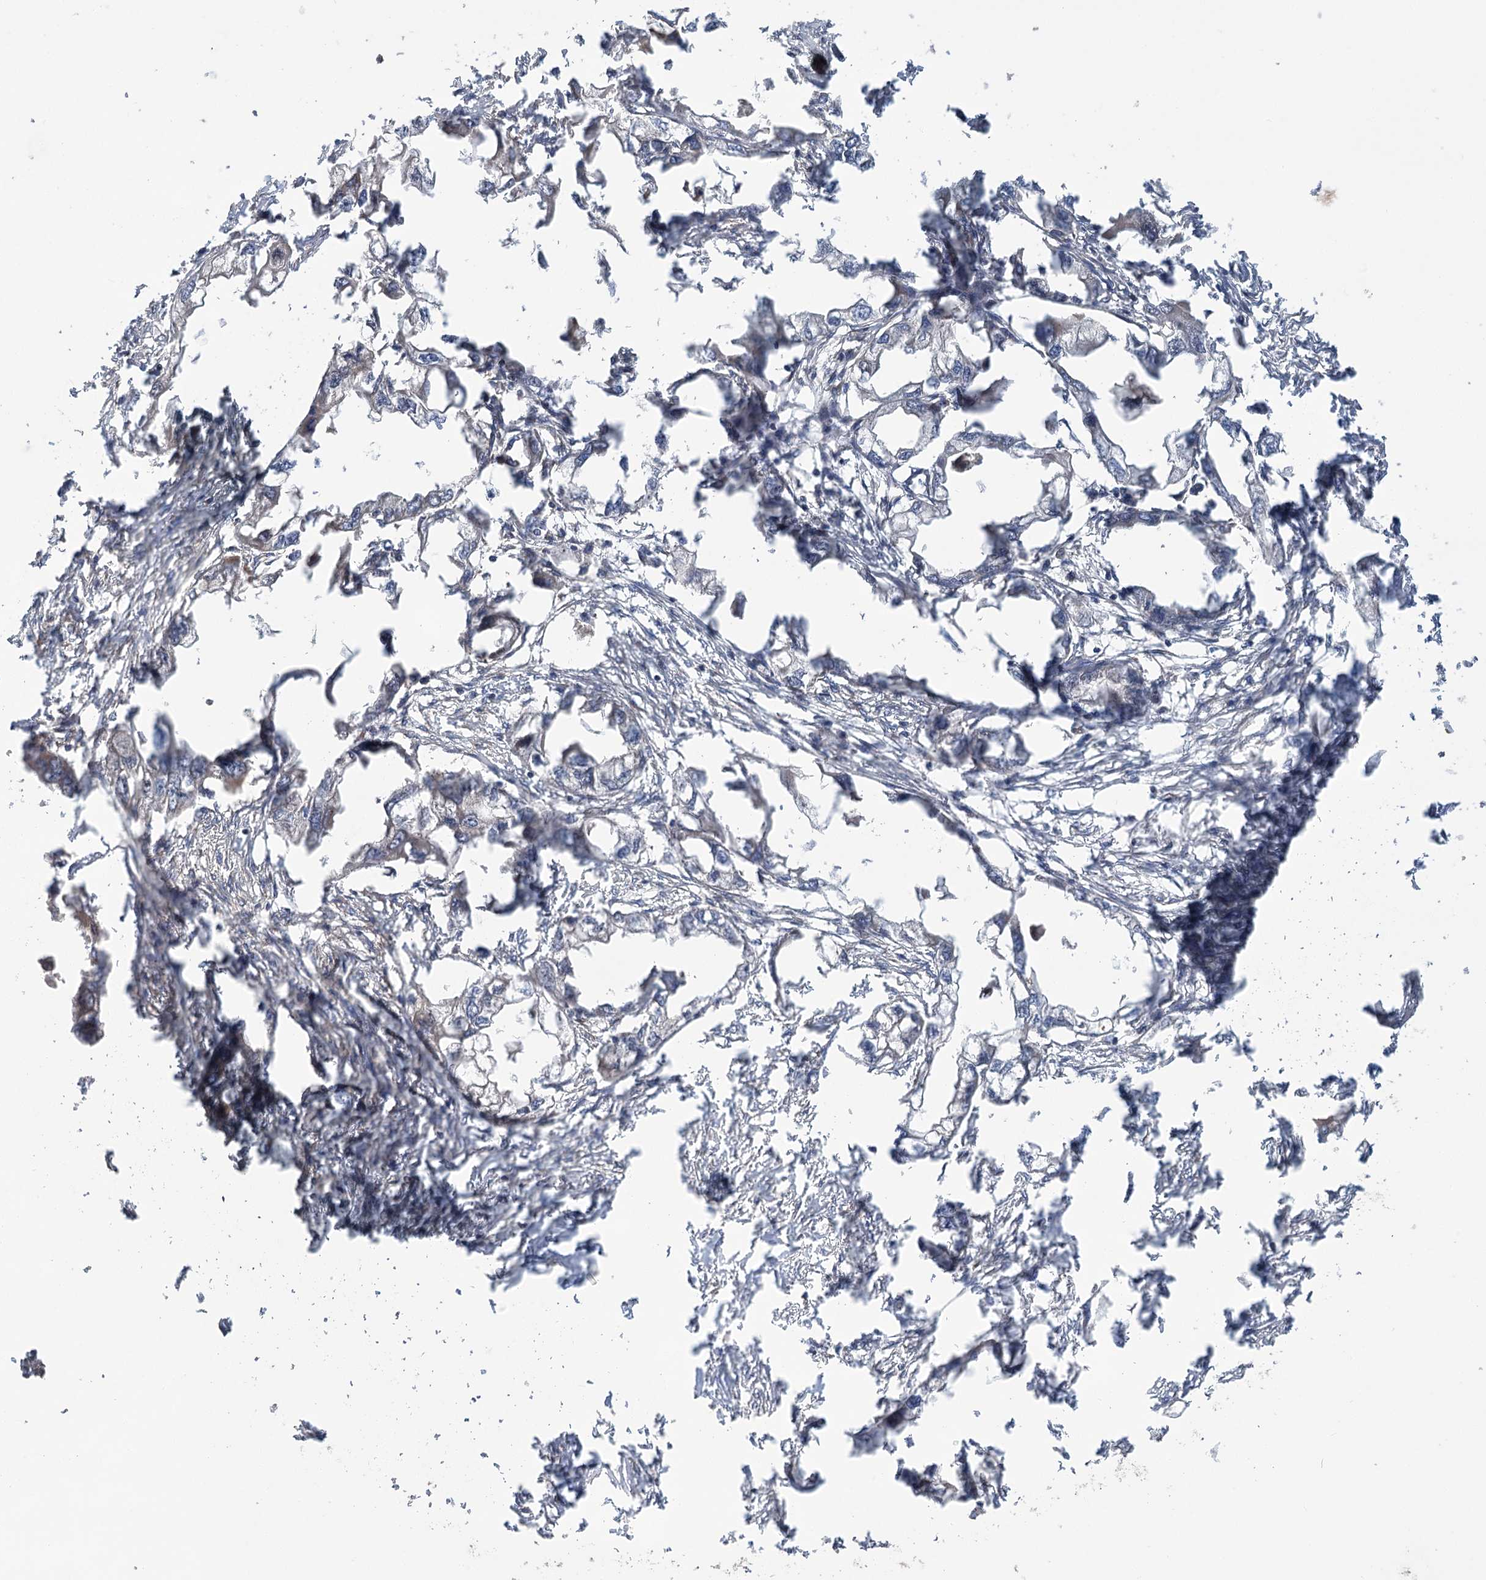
{"staining": {"intensity": "negative", "quantity": "none", "location": "none"}, "tissue": "endometrial cancer", "cell_type": "Tumor cells", "image_type": "cancer", "snomed": [{"axis": "morphology", "description": "Adenocarcinoma, NOS"}, {"axis": "morphology", "description": "Adenocarcinoma, metastatic, NOS"}, {"axis": "topography", "description": "Adipose tissue"}, {"axis": "topography", "description": "Endometrium"}], "caption": "There is no significant expression in tumor cells of endometrial adenocarcinoma.", "gene": "RWDD4", "patient": {"sex": "female", "age": 67}}